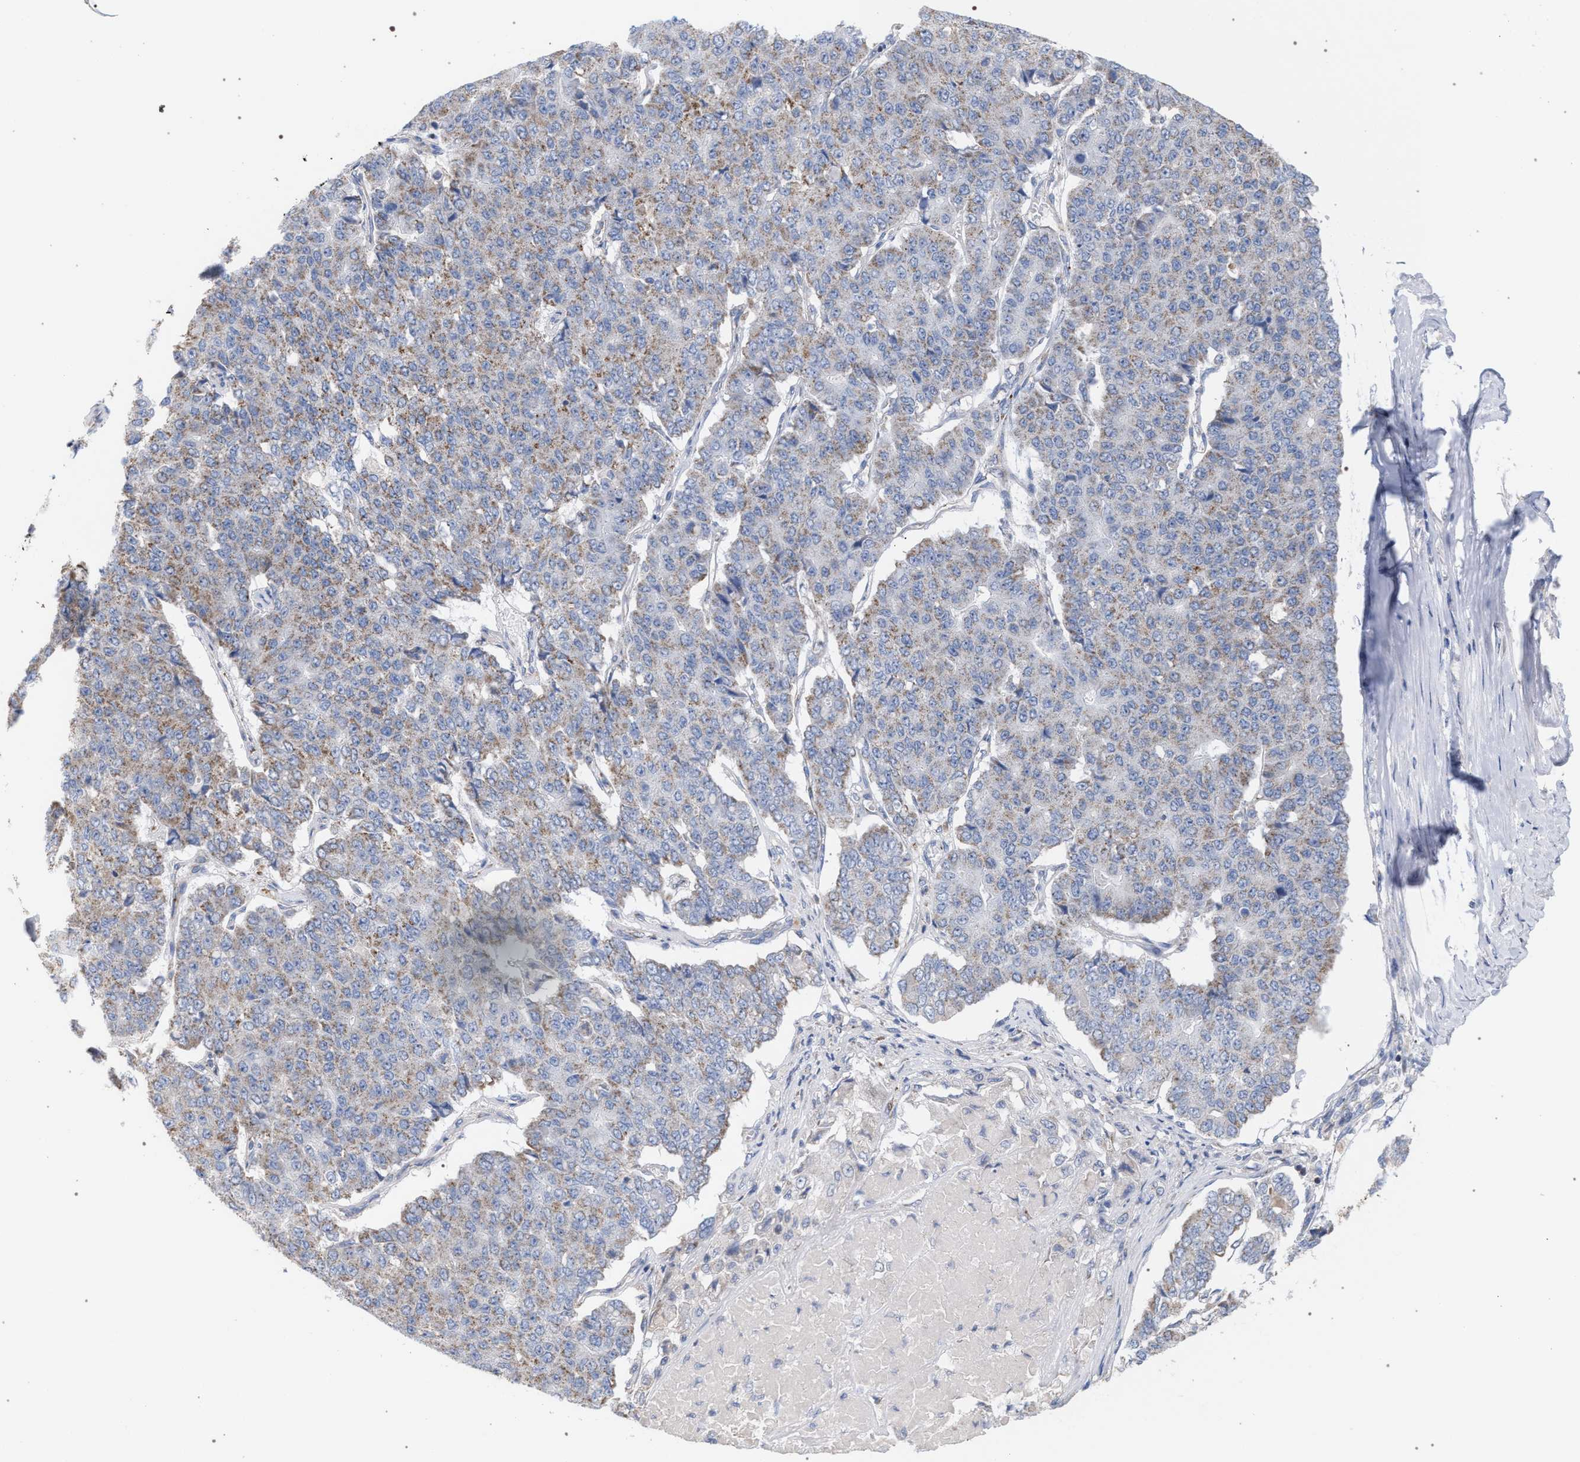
{"staining": {"intensity": "weak", "quantity": ">75%", "location": "cytoplasmic/membranous"}, "tissue": "pancreatic cancer", "cell_type": "Tumor cells", "image_type": "cancer", "snomed": [{"axis": "morphology", "description": "Adenocarcinoma, NOS"}, {"axis": "topography", "description": "Pancreas"}], "caption": "A high-resolution image shows IHC staining of pancreatic cancer, which shows weak cytoplasmic/membranous positivity in about >75% of tumor cells.", "gene": "ECI2", "patient": {"sex": "male", "age": 50}}